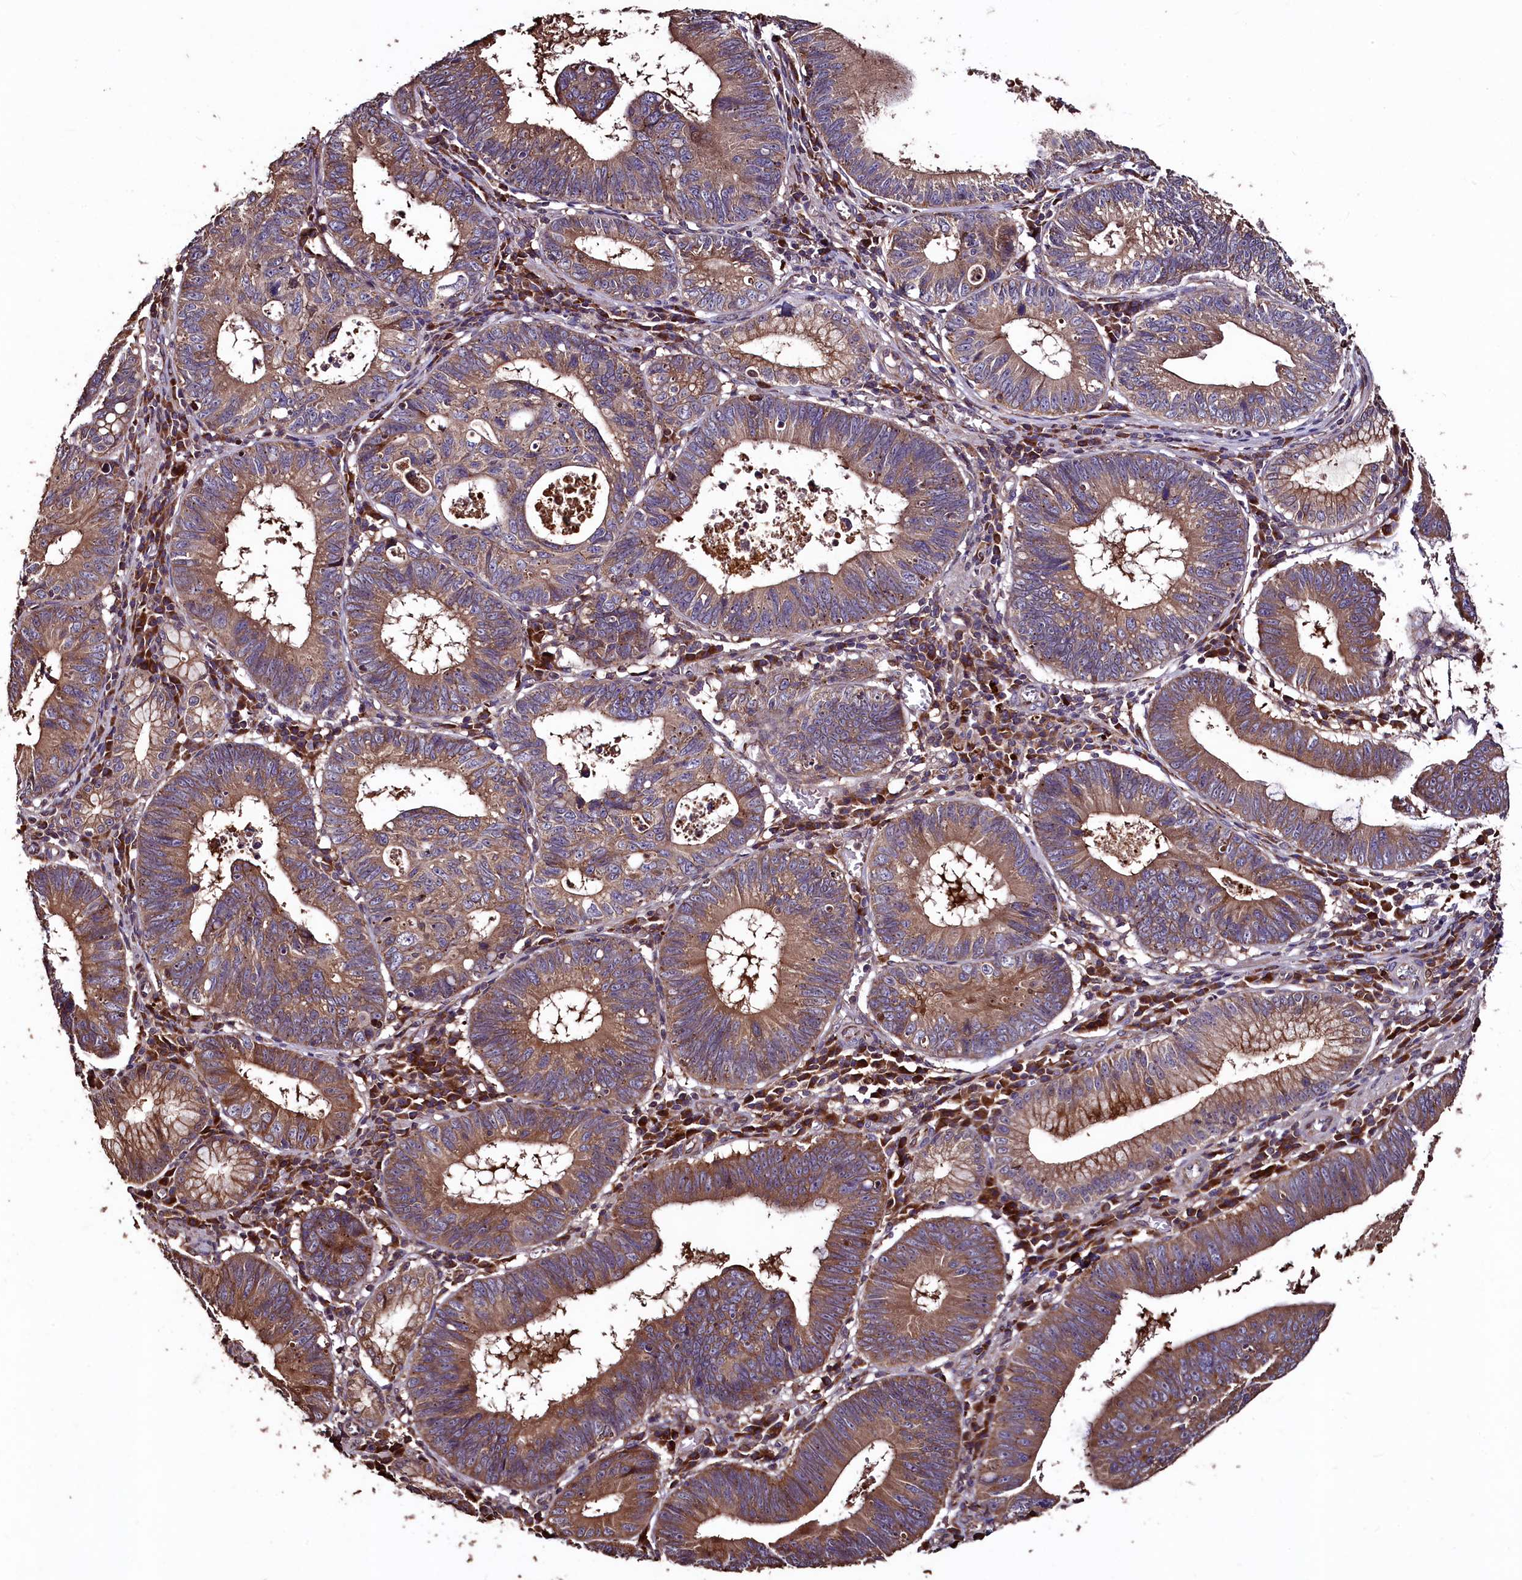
{"staining": {"intensity": "moderate", "quantity": ">75%", "location": "cytoplasmic/membranous"}, "tissue": "stomach cancer", "cell_type": "Tumor cells", "image_type": "cancer", "snomed": [{"axis": "morphology", "description": "Adenocarcinoma, NOS"}, {"axis": "topography", "description": "Stomach"}], "caption": "Protein analysis of adenocarcinoma (stomach) tissue exhibits moderate cytoplasmic/membranous expression in about >75% of tumor cells.", "gene": "TMEM98", "patient": {"sex": "male", "age": 59}}